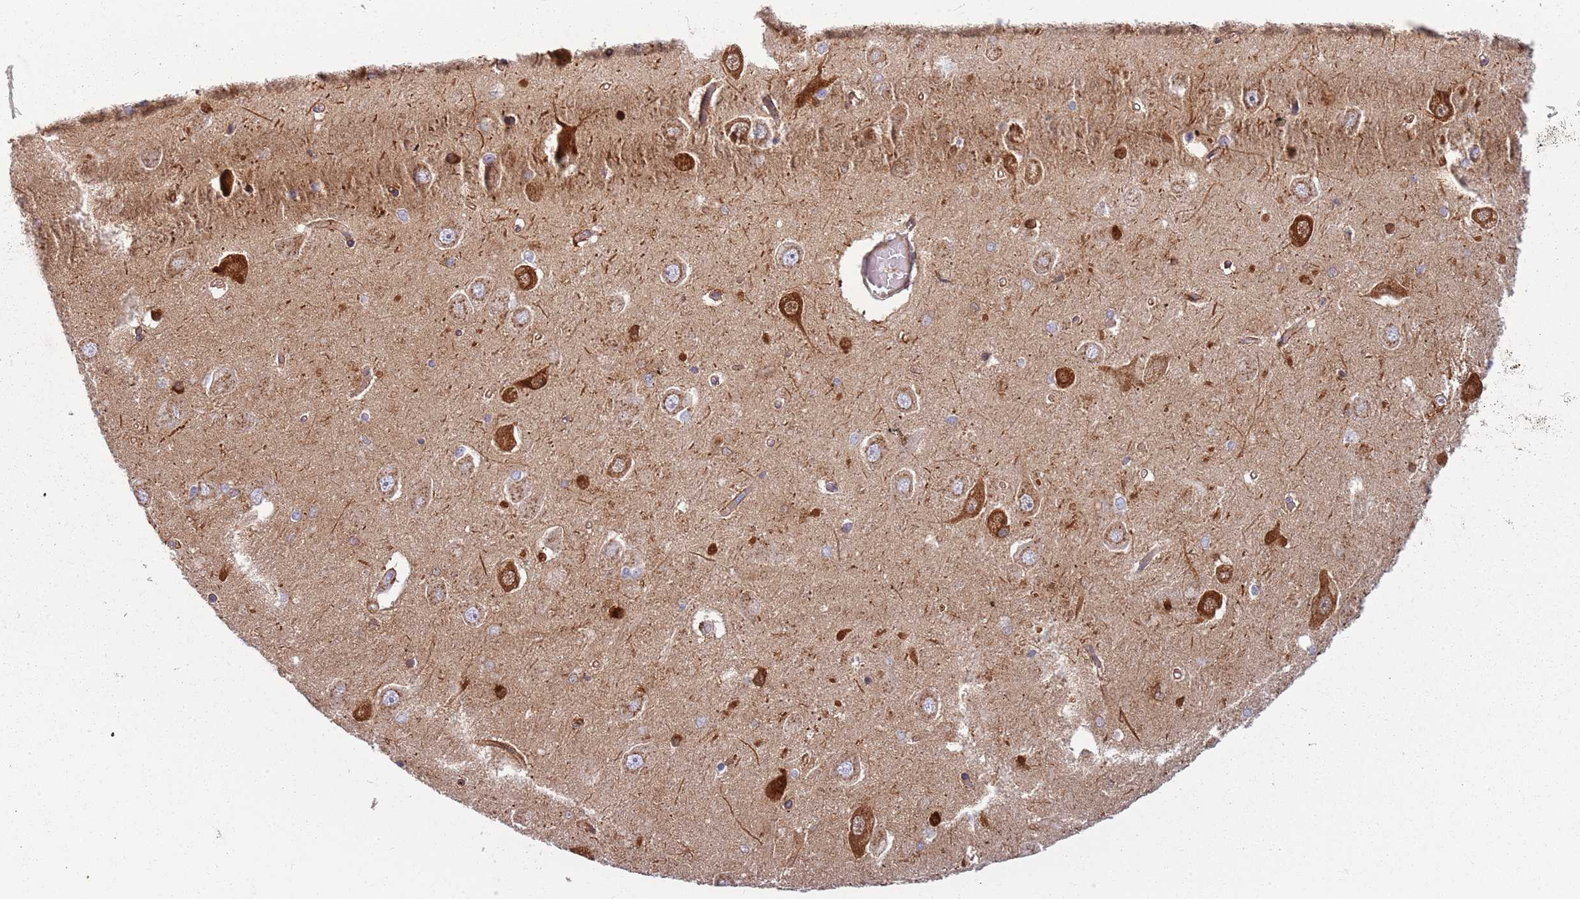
{"staining": {"intensity": "strong", "quantity": "<25%", "location": "cytoplasmic/membranous"}, "tissue": "hippocampus", "cell_type": "Glial cells", "image_type": "normal", "snomed": [{"axis": "morphology", "description": "Normal tissue, NOS"}, {"axis": "topography", "description": "Hippocampus"}], "caption": "Protein staining of benign hippocampus displays strong cytoplasmic/membranous positivity in approximately <25% of glial cells. (Stains: DAB in brown, nuclei in blue, Microscopy: brightfield microscopy at high magnification).", "gene": "TNFRSF6B", "patient": {"sex": "male", "age": 45}}